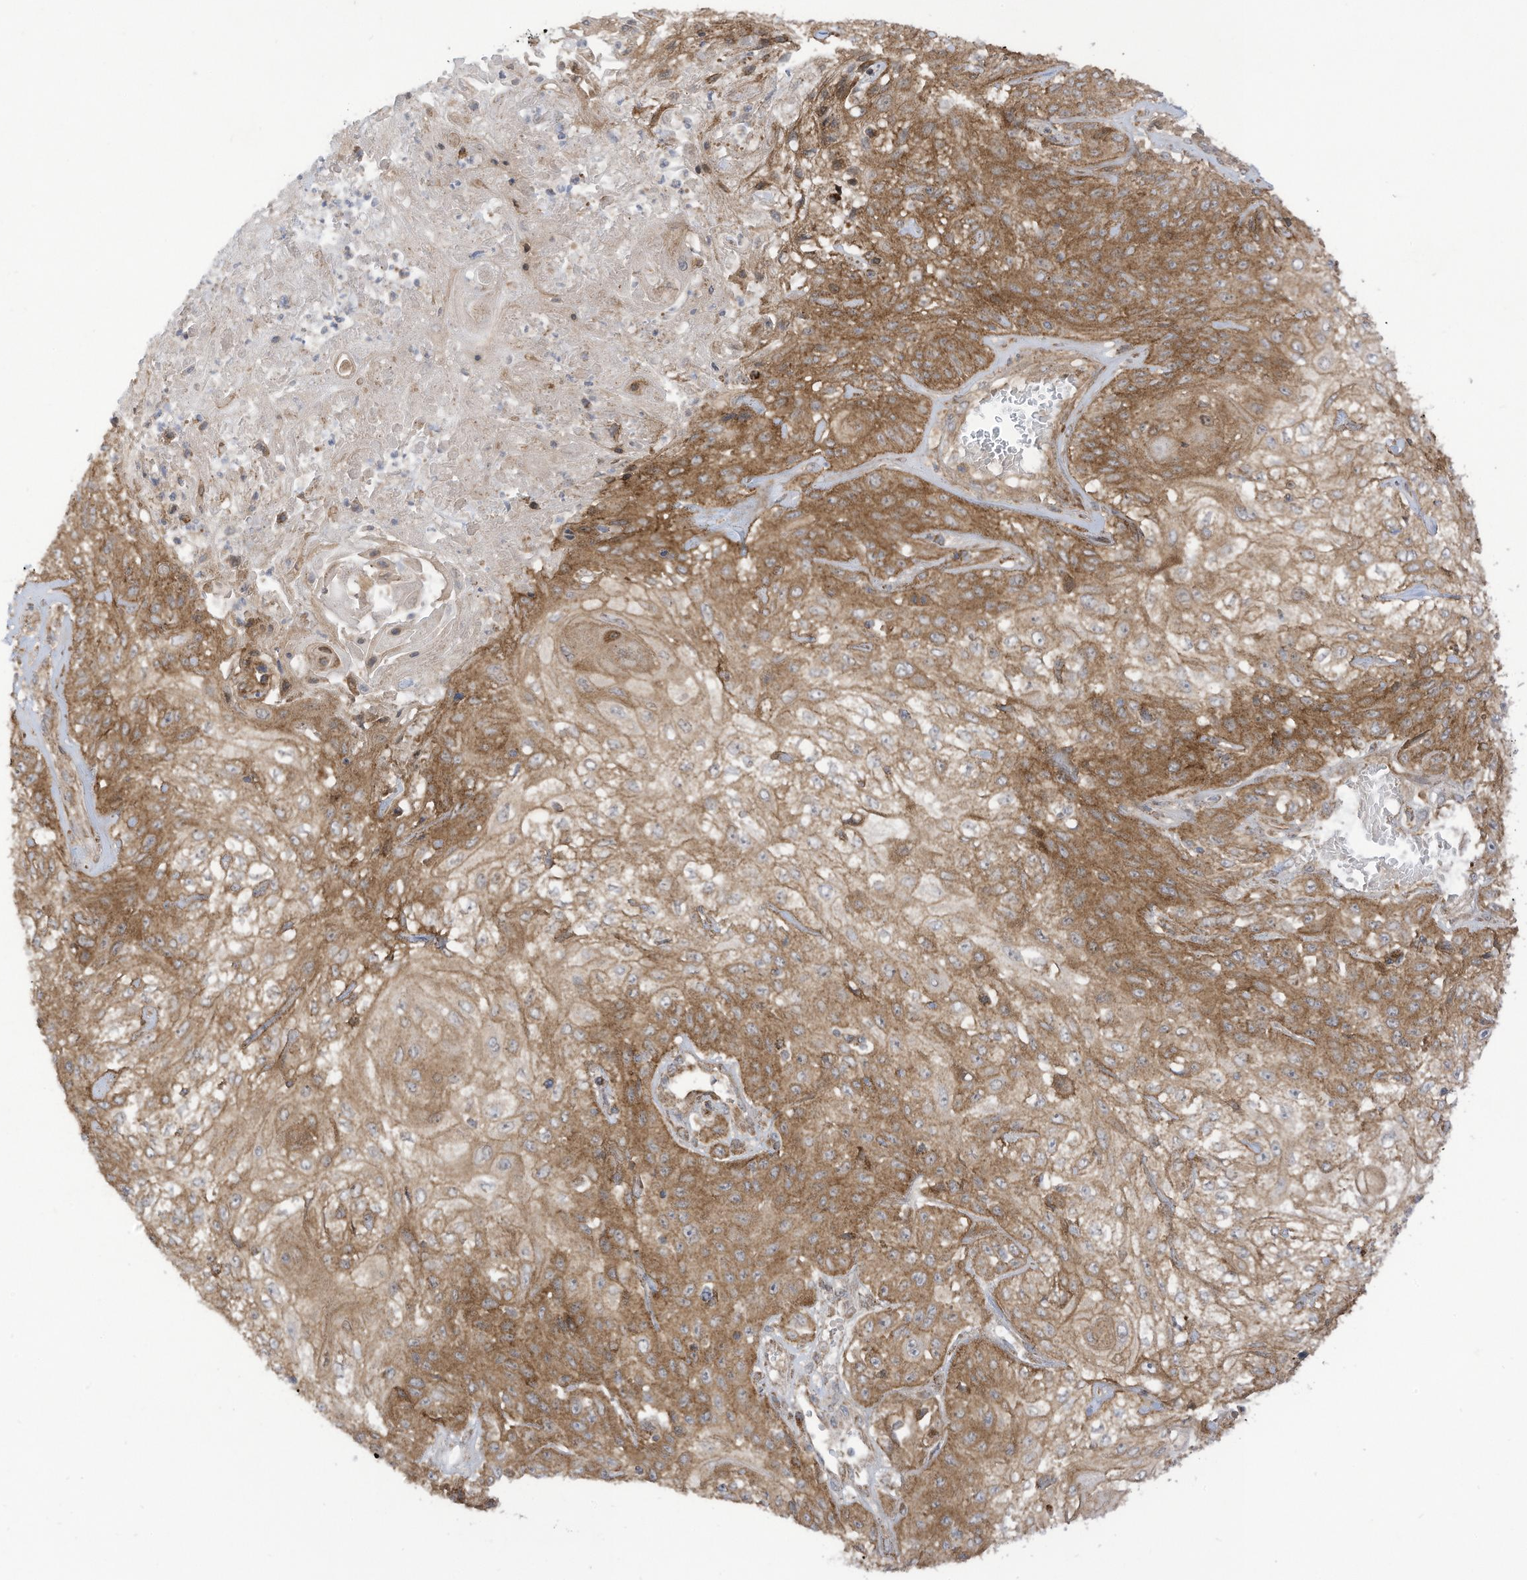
{"staining": {"intensity": "moderate", "quantity": ">75%", "location": "cytoplasmic/membranous"}, "tissue": "skin cancer", "cell_type": "Tumor cells", "image_type": "cancer", "snomed": [{"axis": "morphology", "description": "Squamous cell carcinoma, NOS"}, {"axis": "morphology", "description": "Squamous cell carcinoma, metastatic, NOS"}, {"axis": "topography", "description": "Skin"}, {"axis": "topography", "description": "Lymph node"}], "caption": "Tumor cells exhibit medium levels of moderate cytoplasmic/membranous positivity in approximately >75% of cells in skin cancer (squamous cell carcinoma).", "gene": "REPS1", "patient": {"sex": "male", "age": 75}}